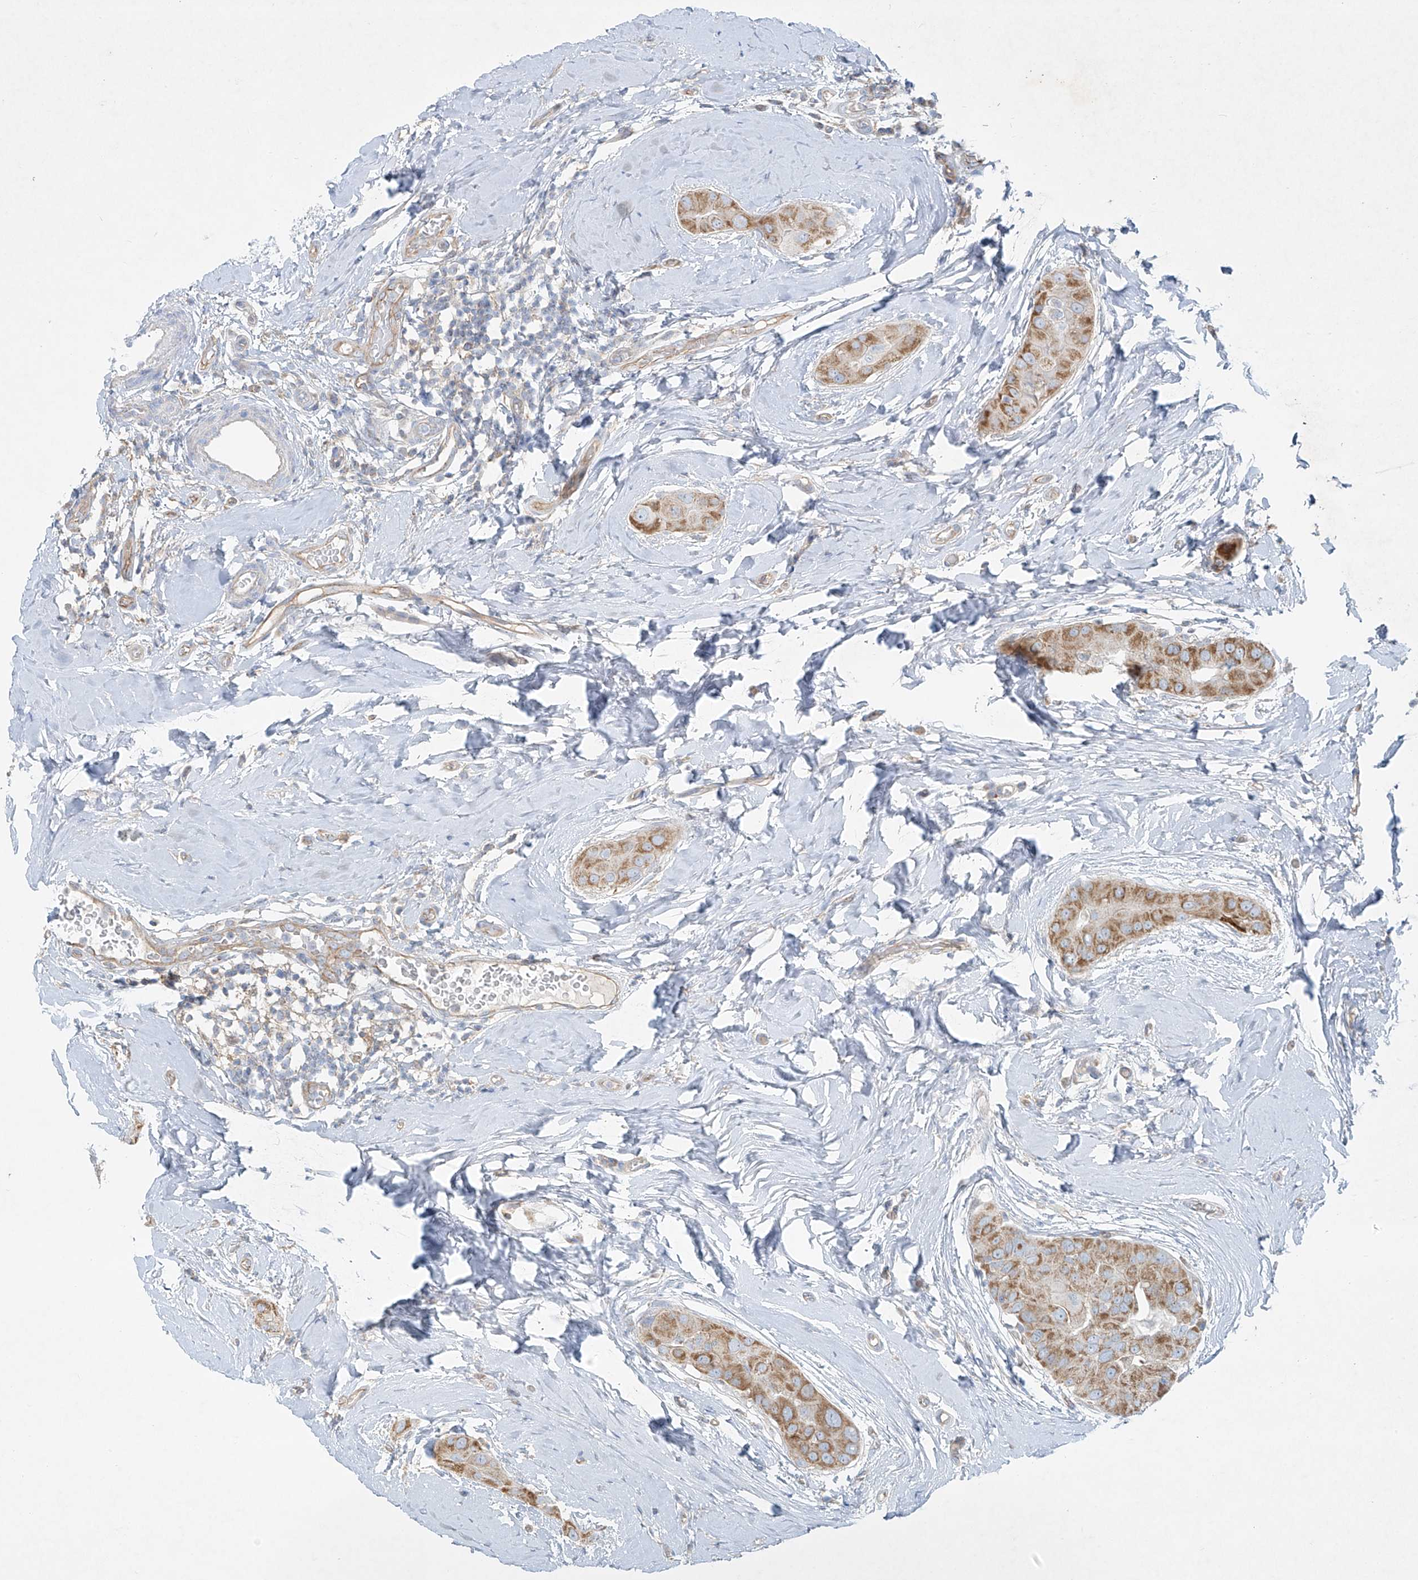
{"staining": {"intensity": "moderate", "quantity": ">75%", "location": "cytoplasmic/membranous"}, "tissue": "thyroid cancer", "cell_type": "Tumor cells", "image_type": "cancer", "snomed": [{"axis": "morphology", "description": "Papillary adenocarcinoma, NOS"}, {"axis": "topography", "description": "Thyroid gland"}], "caption": "The image exhibits immunohistochemical staining of thyroid cancer (papillary adenocarcinoma). There is moderate cytoplasmic/membranous positivity is present in about >75% of tumor cells.", "gene": "VAMP5", "patient": {"sex": "male", "age": 33}}